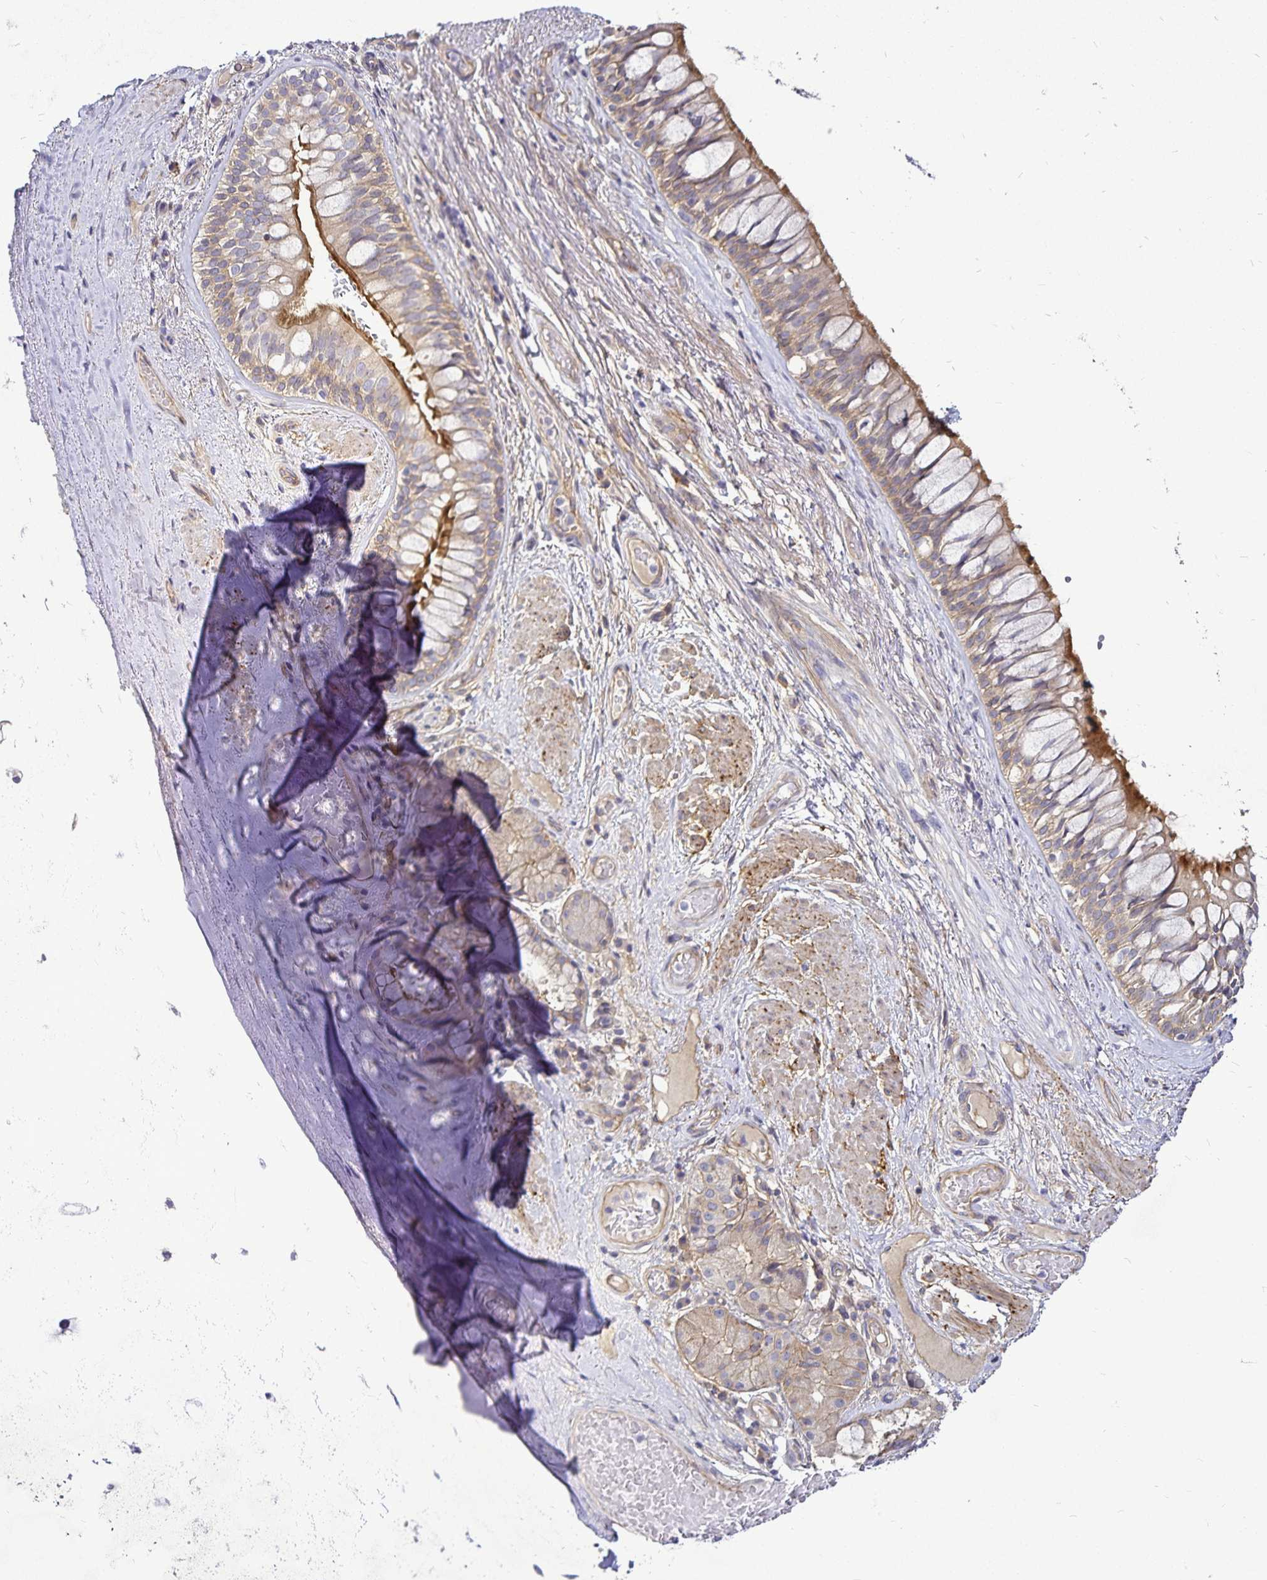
{"staining": {"intensity": "negative", "quantity": "none", "location": "none"}, "tissue": "adipose tissue", "cell_type": "Adipocytes", "image_type": "normal", "snomed": [{"axis": "morphology", "description": "Normal tissue, NOS"}, {"axis": "topography", "description": "Cartilage tissue"}, {"axis": "topography", "description": "Bronchus"}], "caption": "Adipocytes show no significant expression in normal adipose tissue.", "gene": "GNG12", "patient": {"sex": "male", "age": 64}}